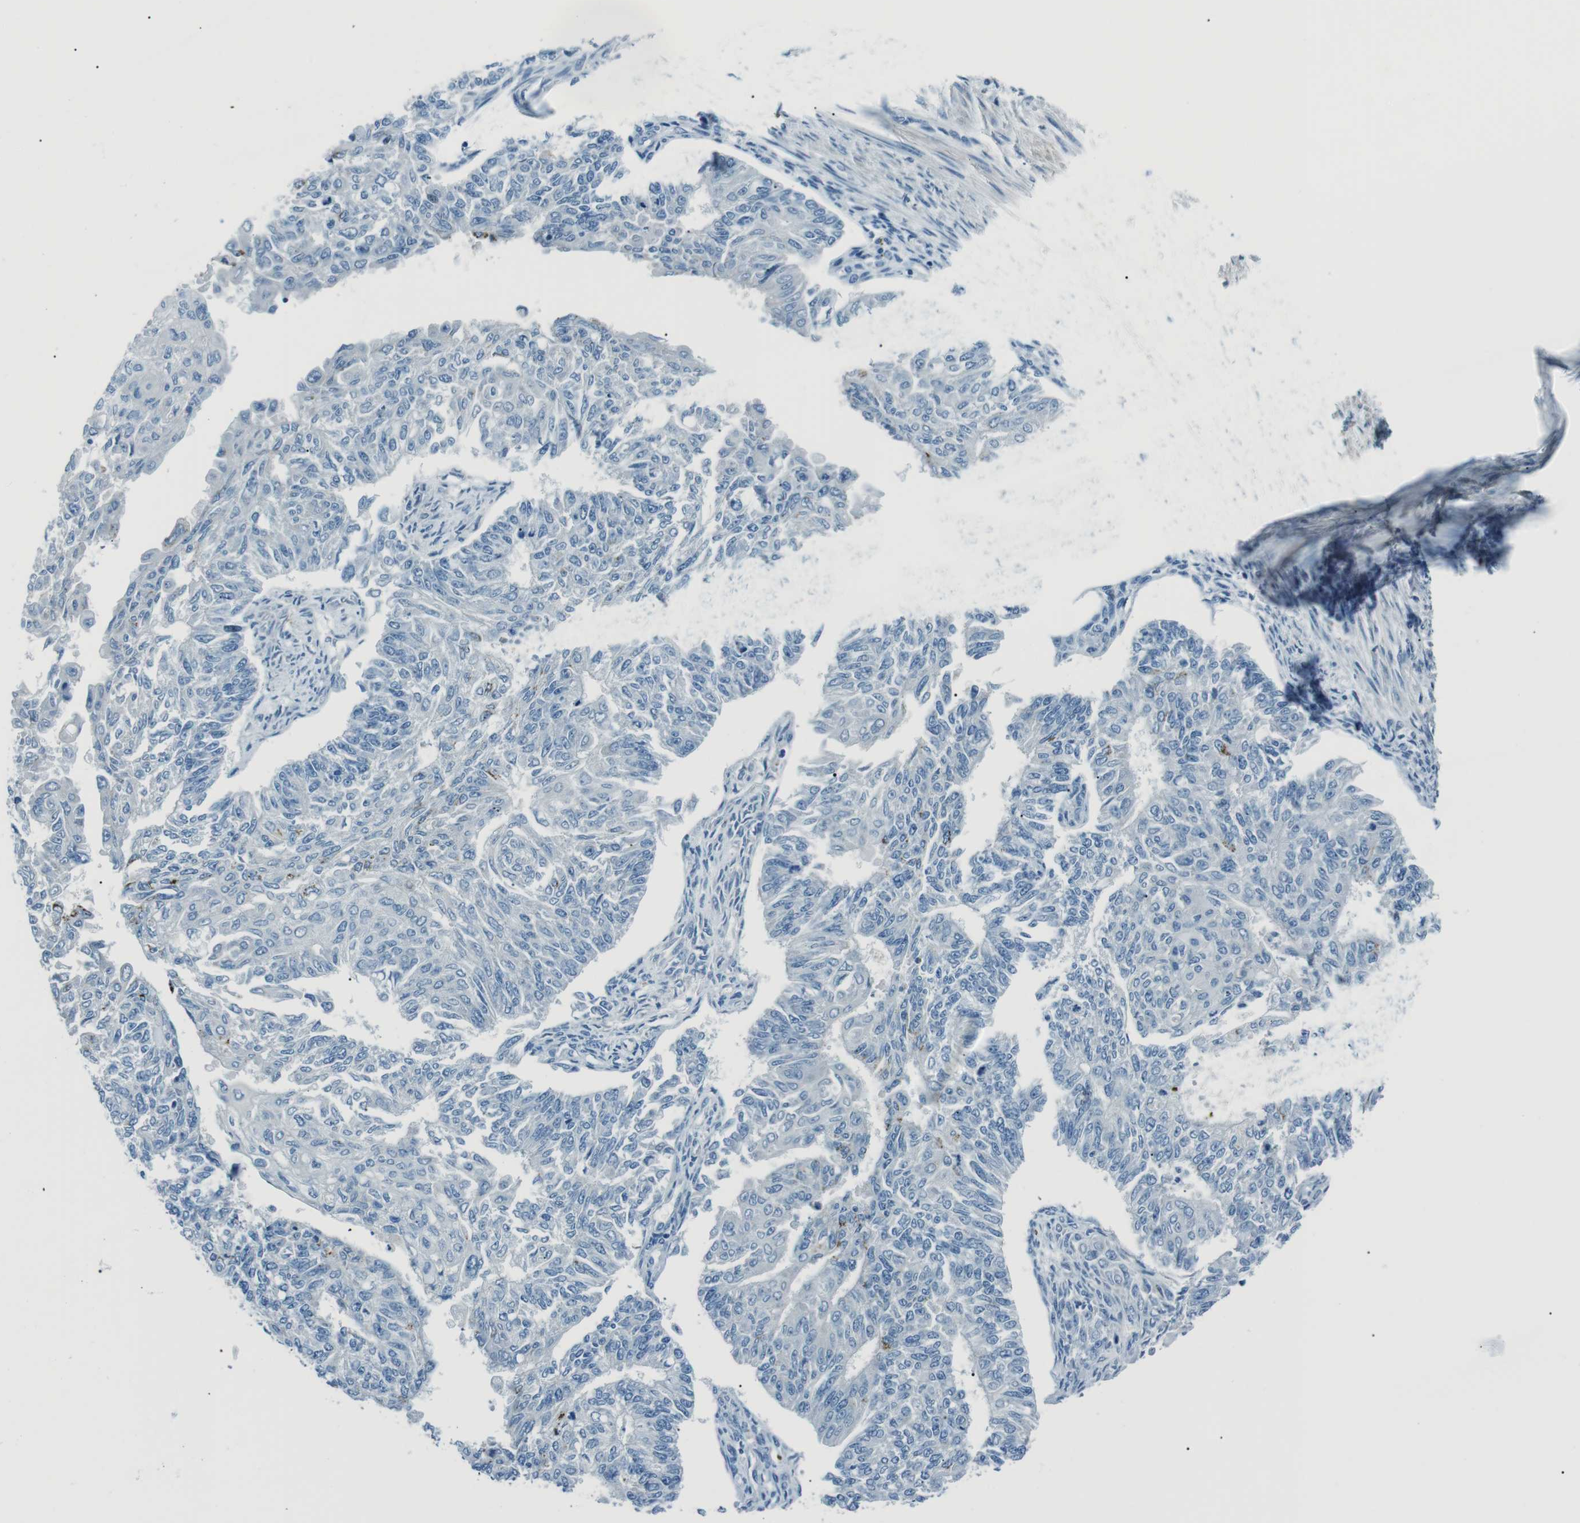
{"staining": {"intensity": "negative", "quantity": "none", "location": "none"}, "tissue": "endometrial cancer", "cell_type": "Tumor cells", "image_type": "cancer", "snomed": [{"axis": "morphology", "description": "Adenocarcinoma, NOS"}, {"axis": "topography", "description": "Endometrium"}], "caption": "This is an immunohistochemistry photomicrograph of endometrial cancer (adenocarcinoma). There is no expression in tumor cells.", "gene": "ST6GAL1", "patient": {"sex": "female", "age": 32}}